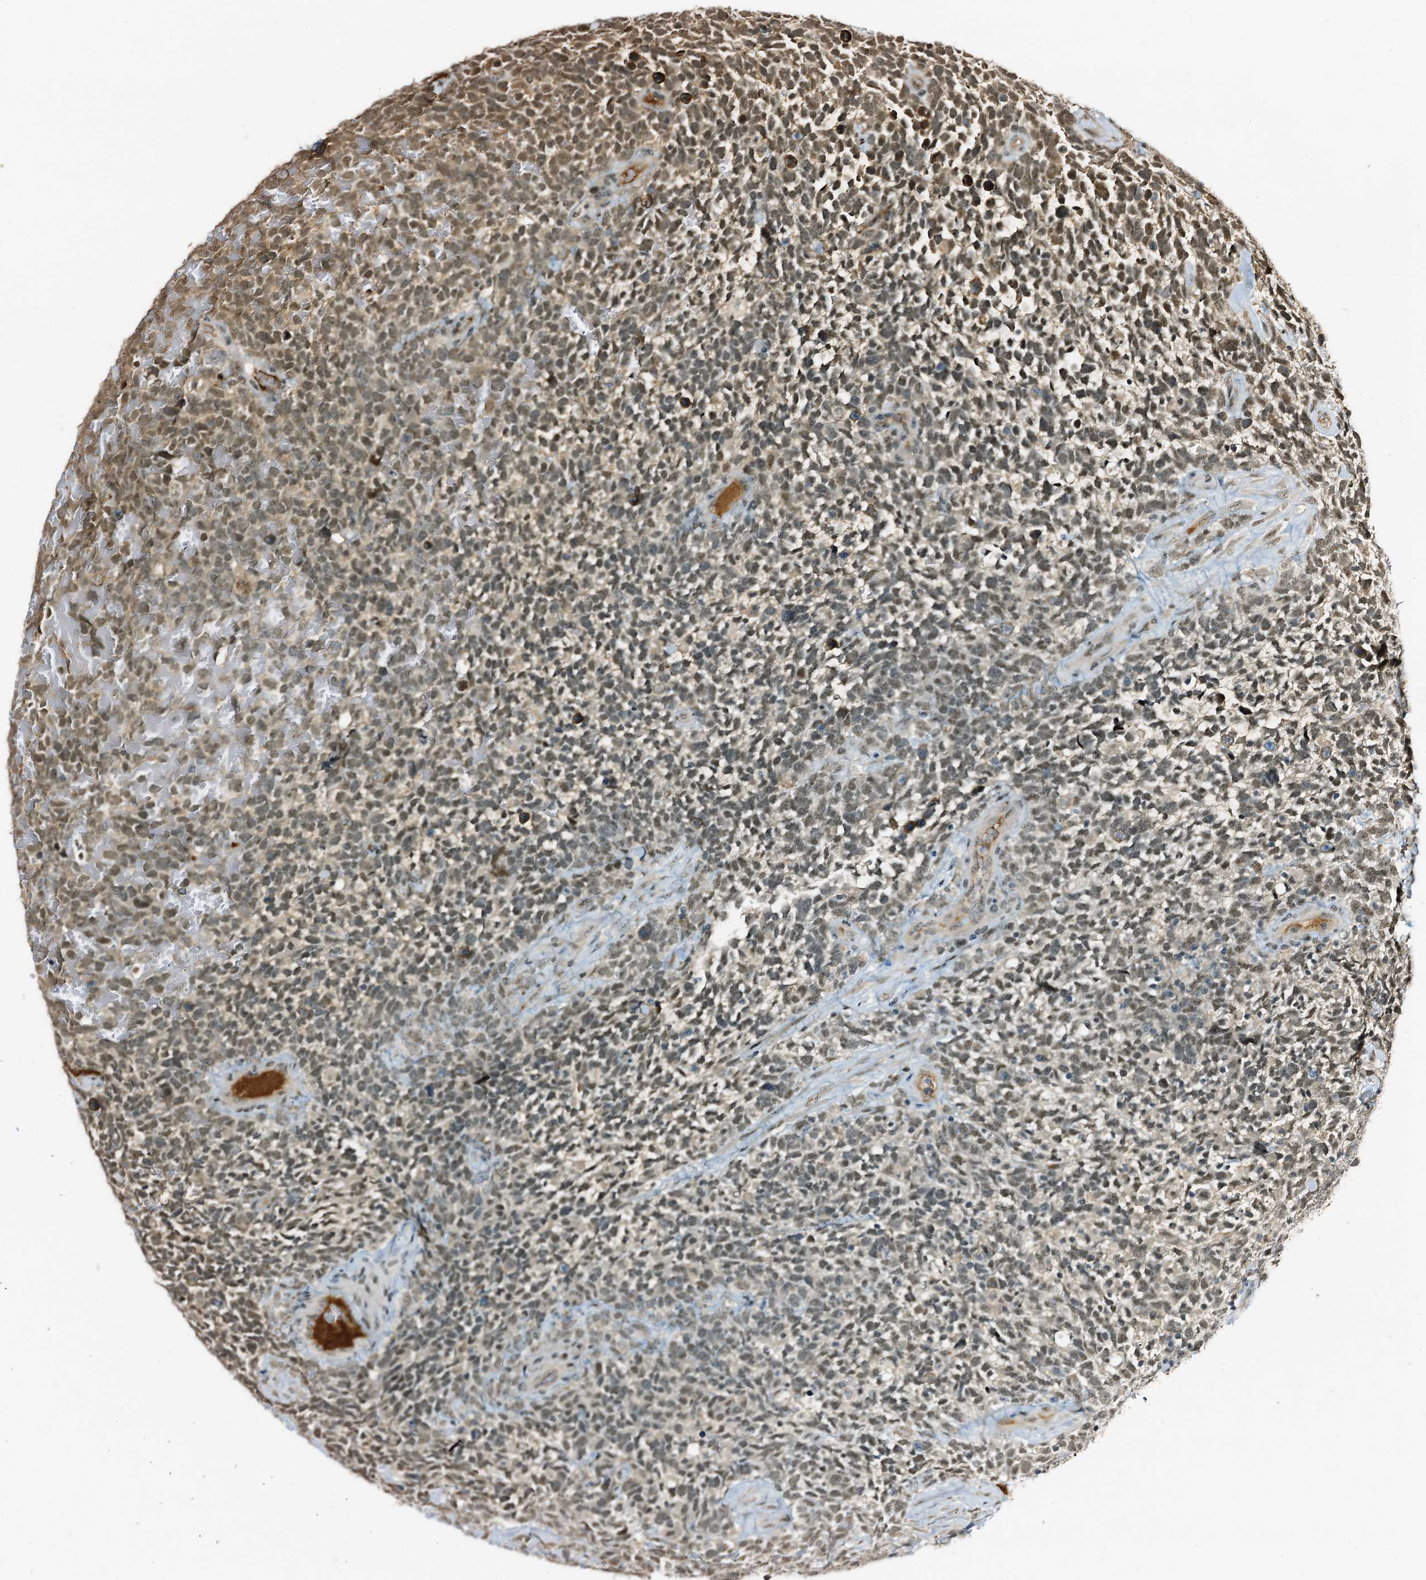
{"staining": {"intensity": "moderate", "quantity": "25%-75%", "location": "nuclear"}, "tissue": "urothelial cancer", "cell_type": "Tumor cells", "image_type": "cancer", "snomed": [{"axis": "morphology", "description": "Urothelial carcinoma, High grade"}, {"axis": "topography", "description": "Urinary bladder"}], "caption": "High-power microscopy captured an immunohistochemistry (IHC) image of urothelial carcinoma (high-grade), revealing moderate nuclear staining in approximately 25%-75% of tumor cells.", "gene": "TRAPPC4", "patient": {"sex": "female", "age": 82}}